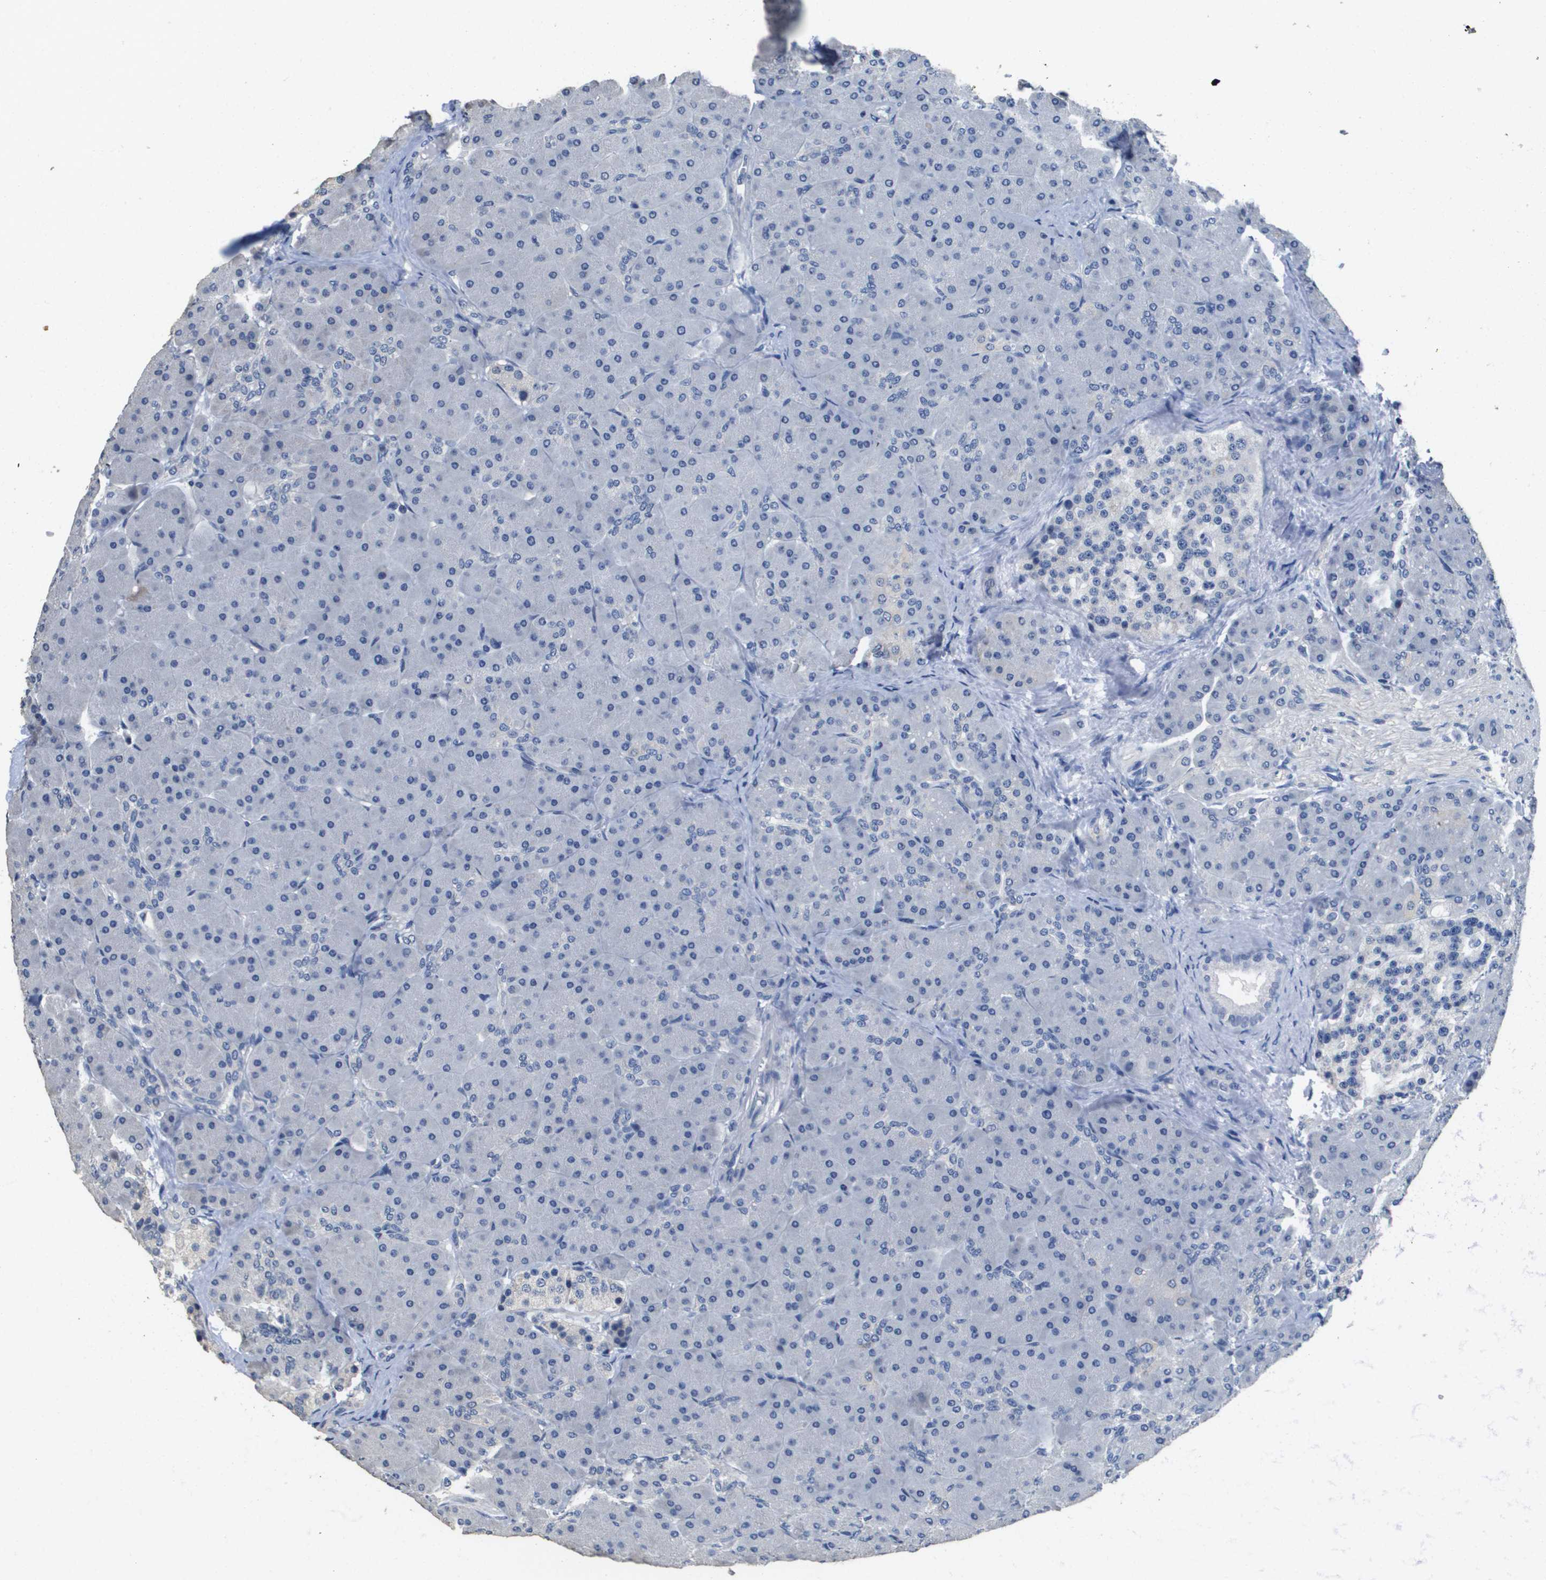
{"staining": {"intensity": "negative", "quantity": "none", "location": "none"}, "tissue": "pancreas", "cell_type": "Exocrine glandular cells", "image_type": "normal", "snomed": [{"axis": "morphology", "description": "Normal tissue, NOS"}, {"axis": "topography", "description": "Pancreas"}], "caption": "The image demonstrates no staining of exocrine glandular cells in benign pancreas. (DAB (3,3'-diaminobenzidine) IHC with hematoxylin counter stain).", "gene": "MT3", "patient": {"sex": "male", "age": 66}}